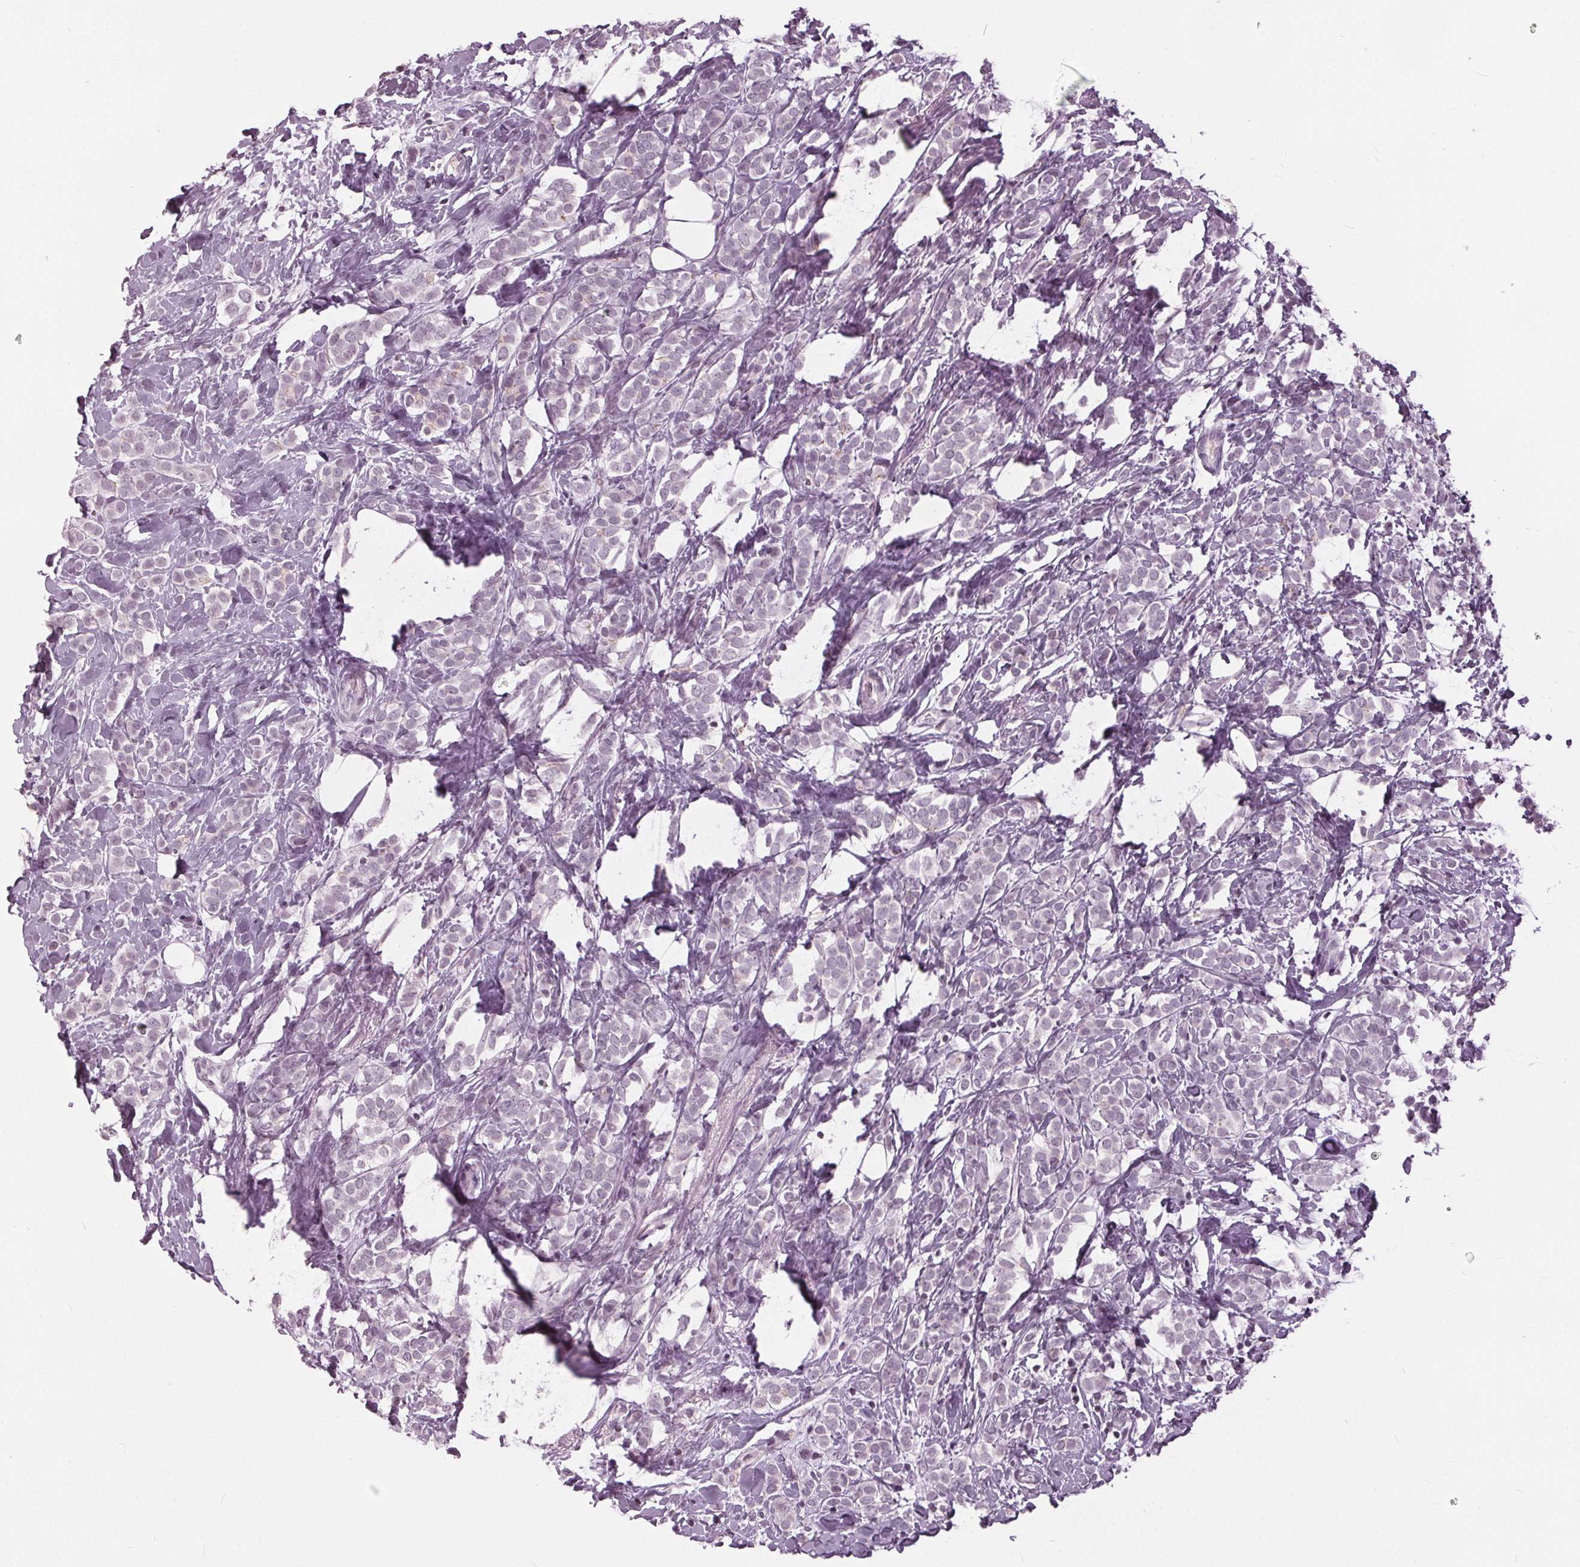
{"staining": {"intensity": "negative", "quantity": "none", "location": "none"}, "tissue": "breast cancer", "cell_type": "Tumor cells", "image_type": "cancer", "snomed": [{"axis": "morphology", "description": "Lobular carcinoma"}, {"axis": "topography", "description": "Breast"}], "caption": "Protein analysis of lobular carcinoma (breast) exhibits no significant positivity in tumor cells.", "gene": "SLC9A4", "patient": {"sex": "female", "age": 49}}